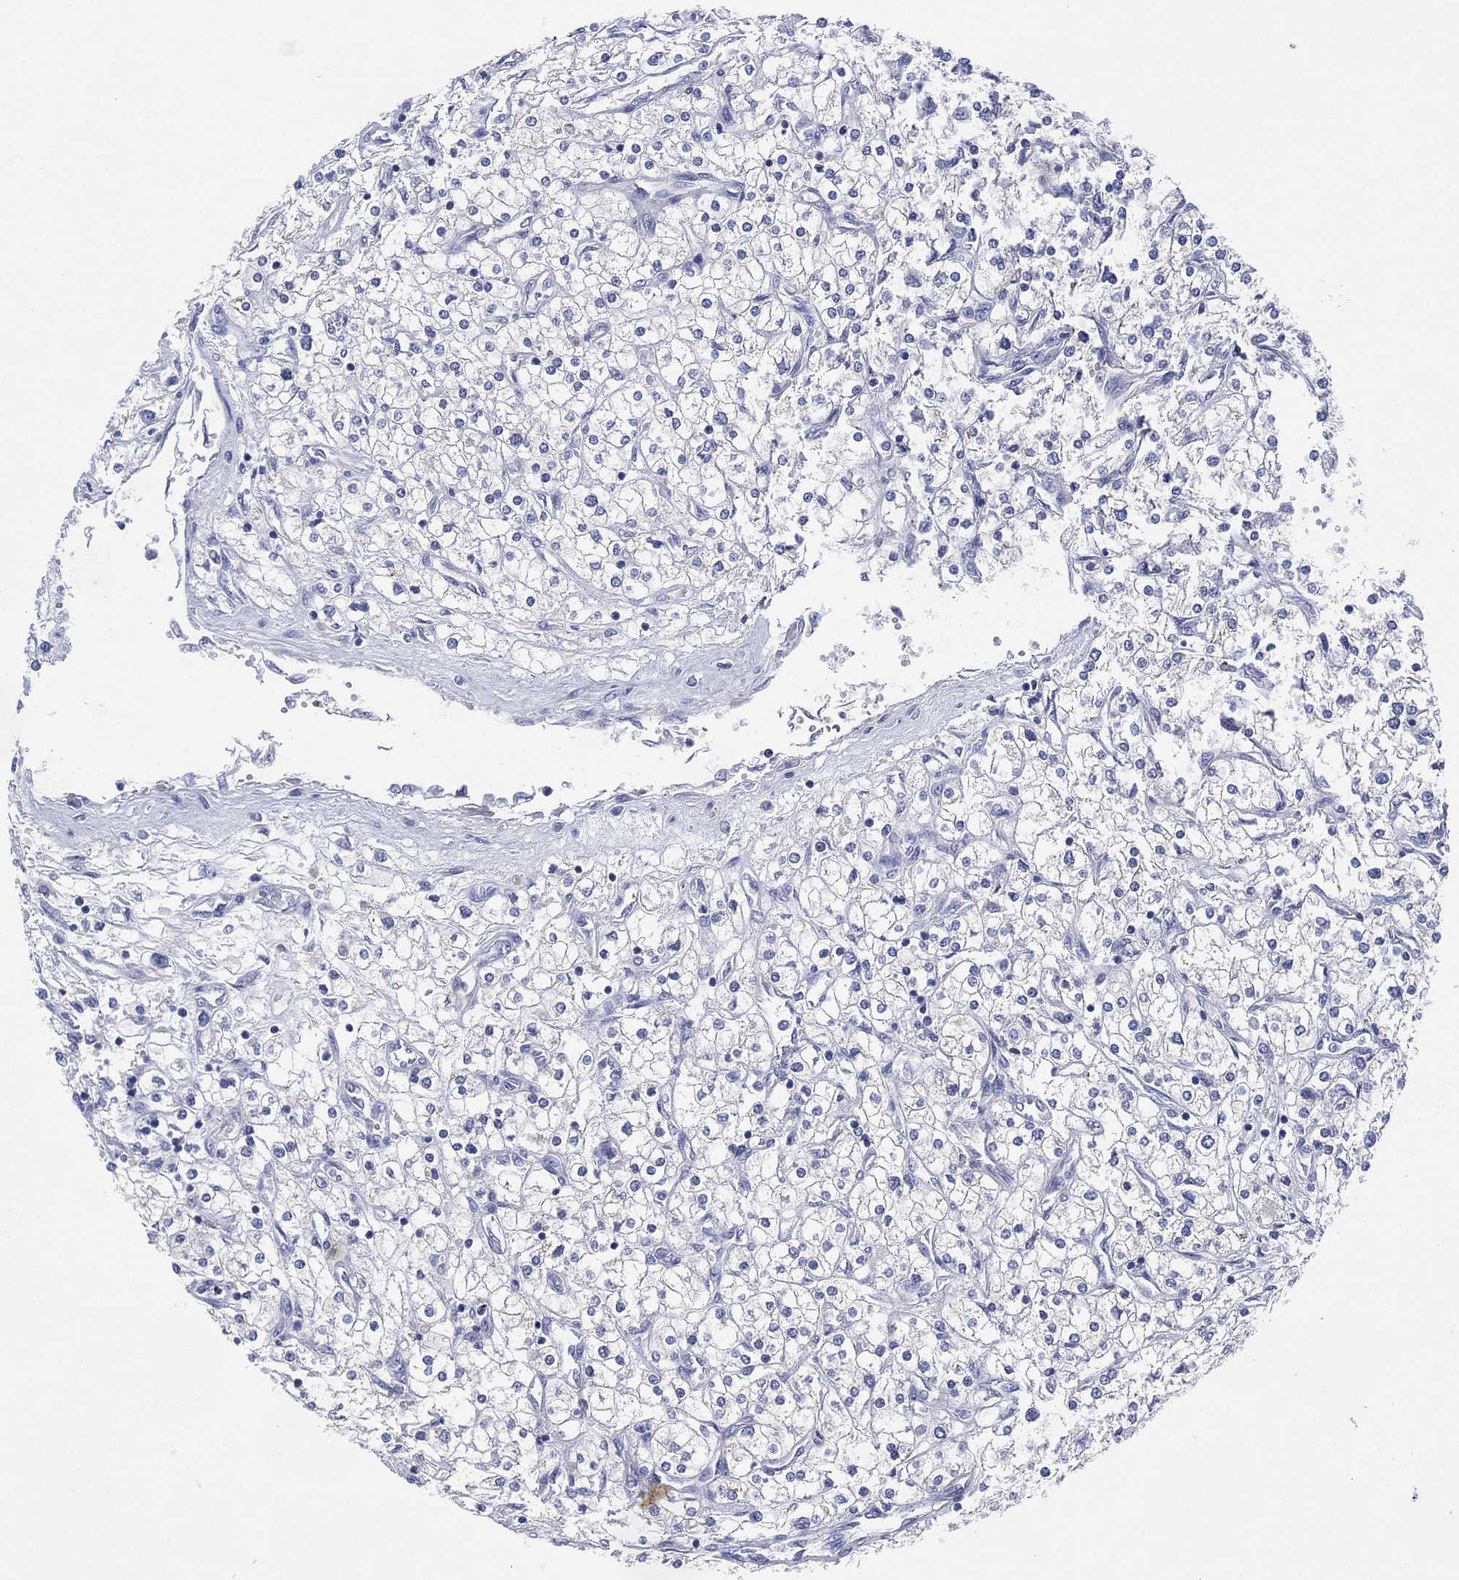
{"staining": {"intensity": "negative", "quantity": "none", "location": "none"}, "tissue": "renal cancer", "cell_type": "Tumor cells", "image_type": "cancer", "snomed": [{"axis": "morphology", "description": "Adenocarcinoma, NOS"}, {"axis": "topography", "description": "Kidney"}], "caption": "The IHC image has no significant staining in tumor cells of renal adenocarcinoma tissue.", "gene": "CHRNA3", "patient": {"sex": "male", "age": 80}}